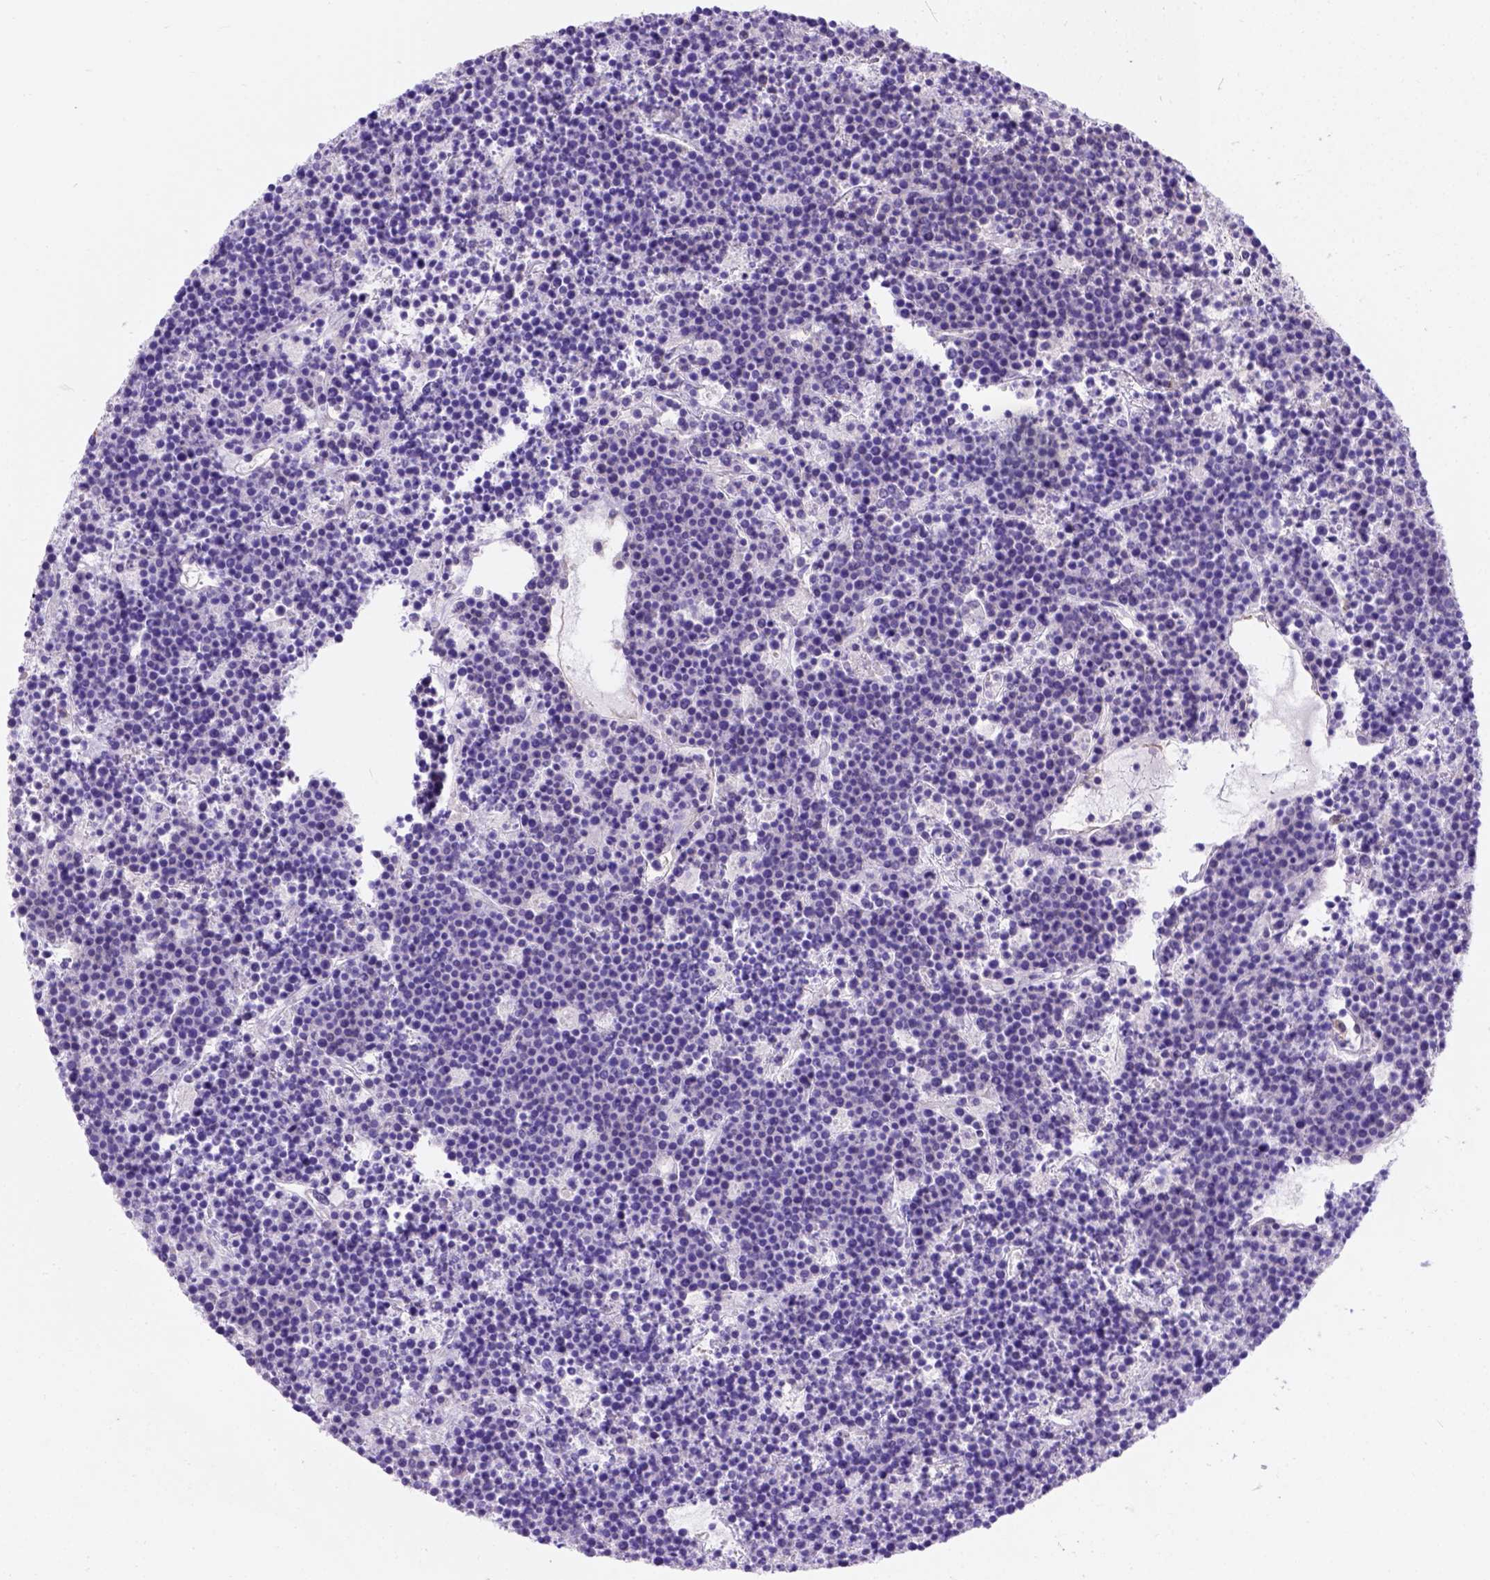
{"staining": {"intensity": "negative", "quantity": "none", "location": "none"}, "tissue": "lymphoma", "cell_type": "Tumor cells", "image_type": "cancer", "snomed": [{"axis": "morphology", "description": "Malignant lymphoma, non-Hodgkin's type, High grade"}, {"axis": "topography", "description": "Ovary"}], "caption": "The immunohistochemistry micrograph has no significant expression in tumor cells of lymphoma tissue.", "gene": "PHF7", "patient": {"sex": "female", "age": 56}}